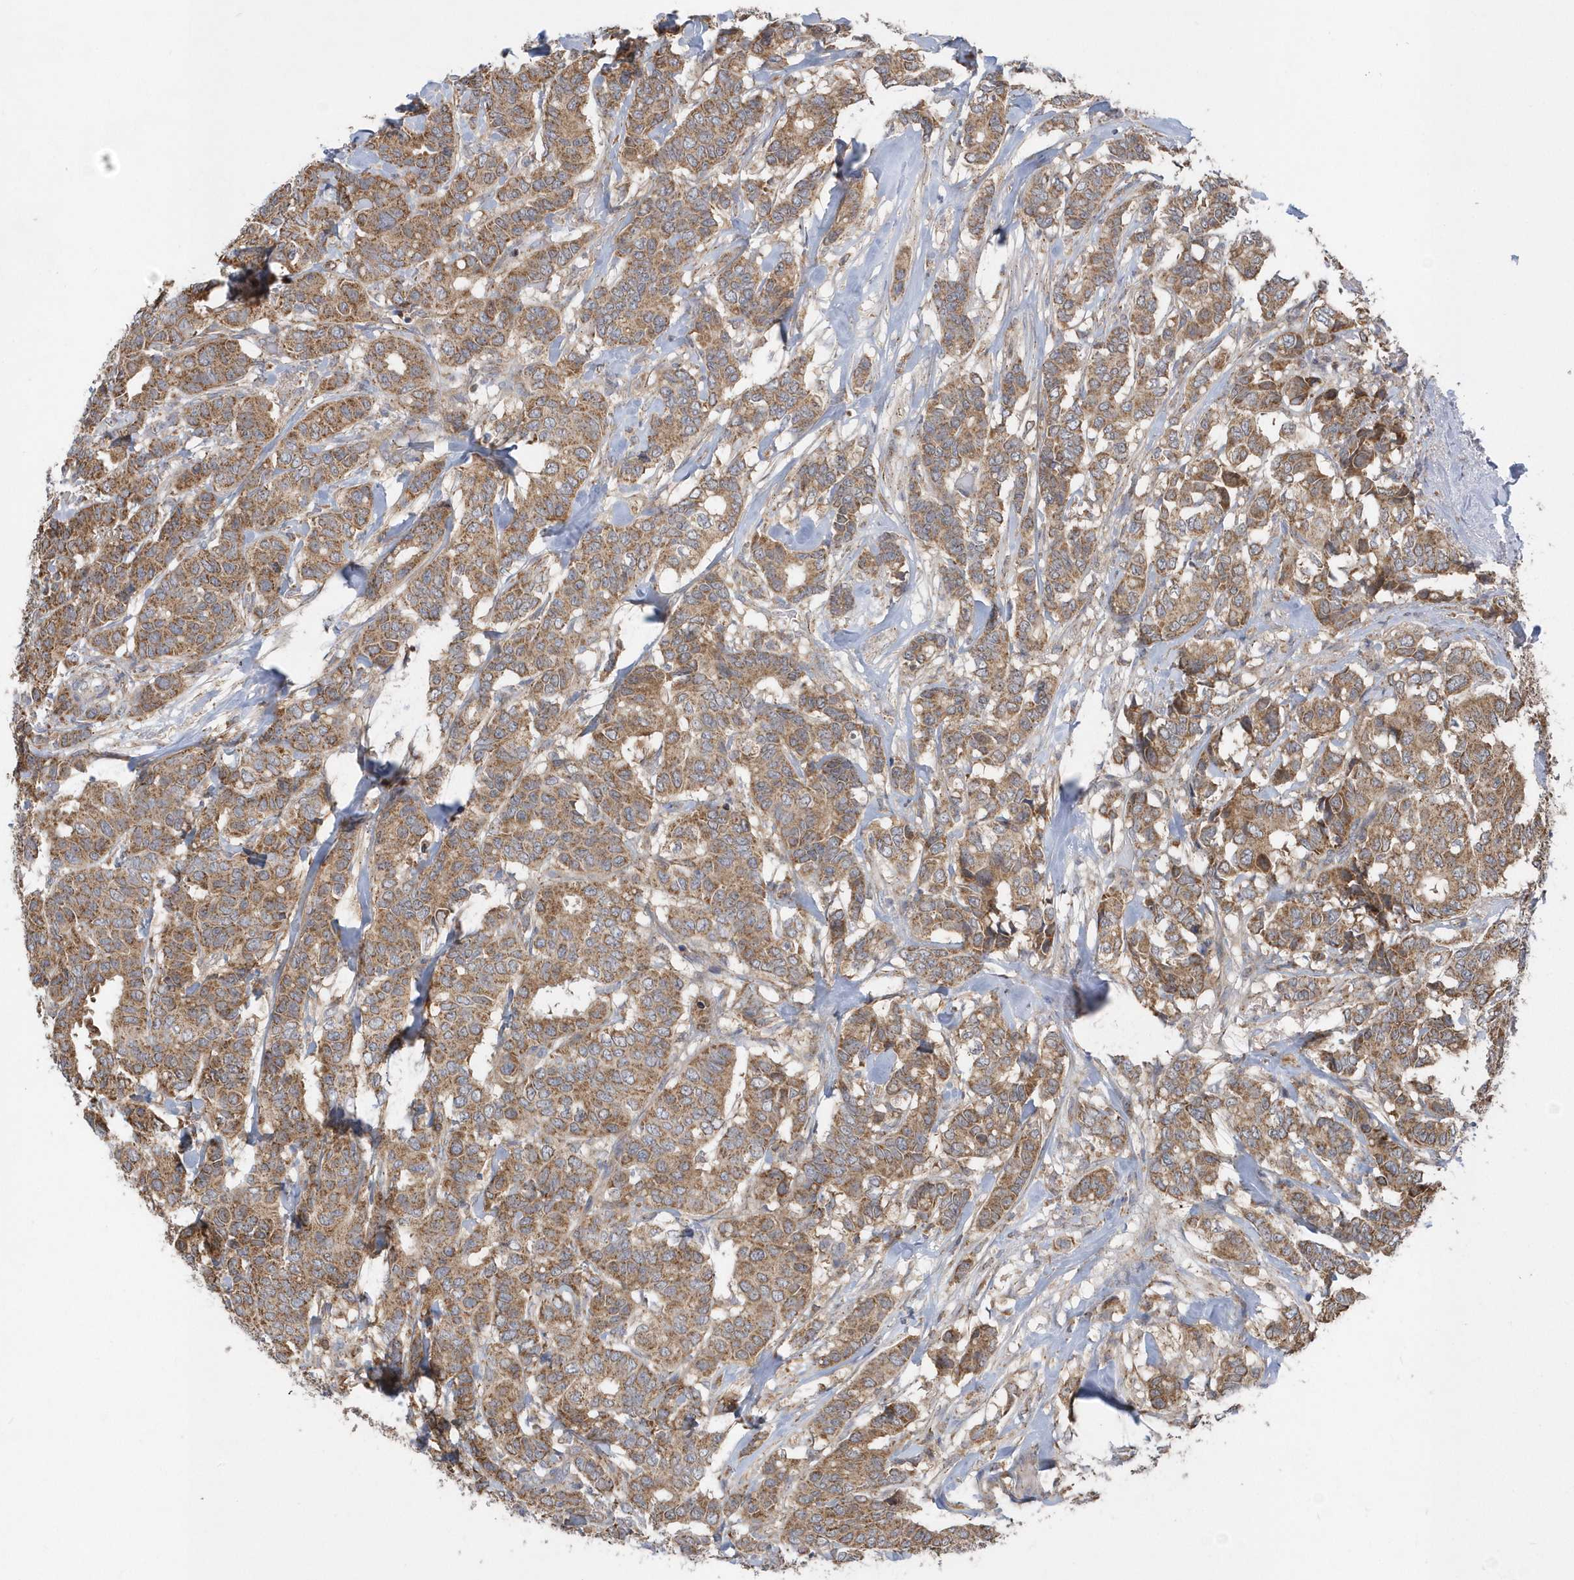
{"staining": {"intensity": "moderate", "quantity": ">75%", "location": "cytoplasmic/membranous"}, "tissue": "breast cancer", "cell_type": "Tumor cells", "image_type": "cancer", "snomed": [{"axis": "morphology", "description": "Duct carcinoma"}, {"axis": "topography", "description": "Breast"}], "caption": "Invasive ductal carcinoma (breast) stained for a protein shows moderate cytoplasmic/membranous positivity in tumor cells. (Brightfield microscopy of DAB IHC at high magnification).", "gene": "PPP1R7", "patient": {"sex": "female", "age": 87}}